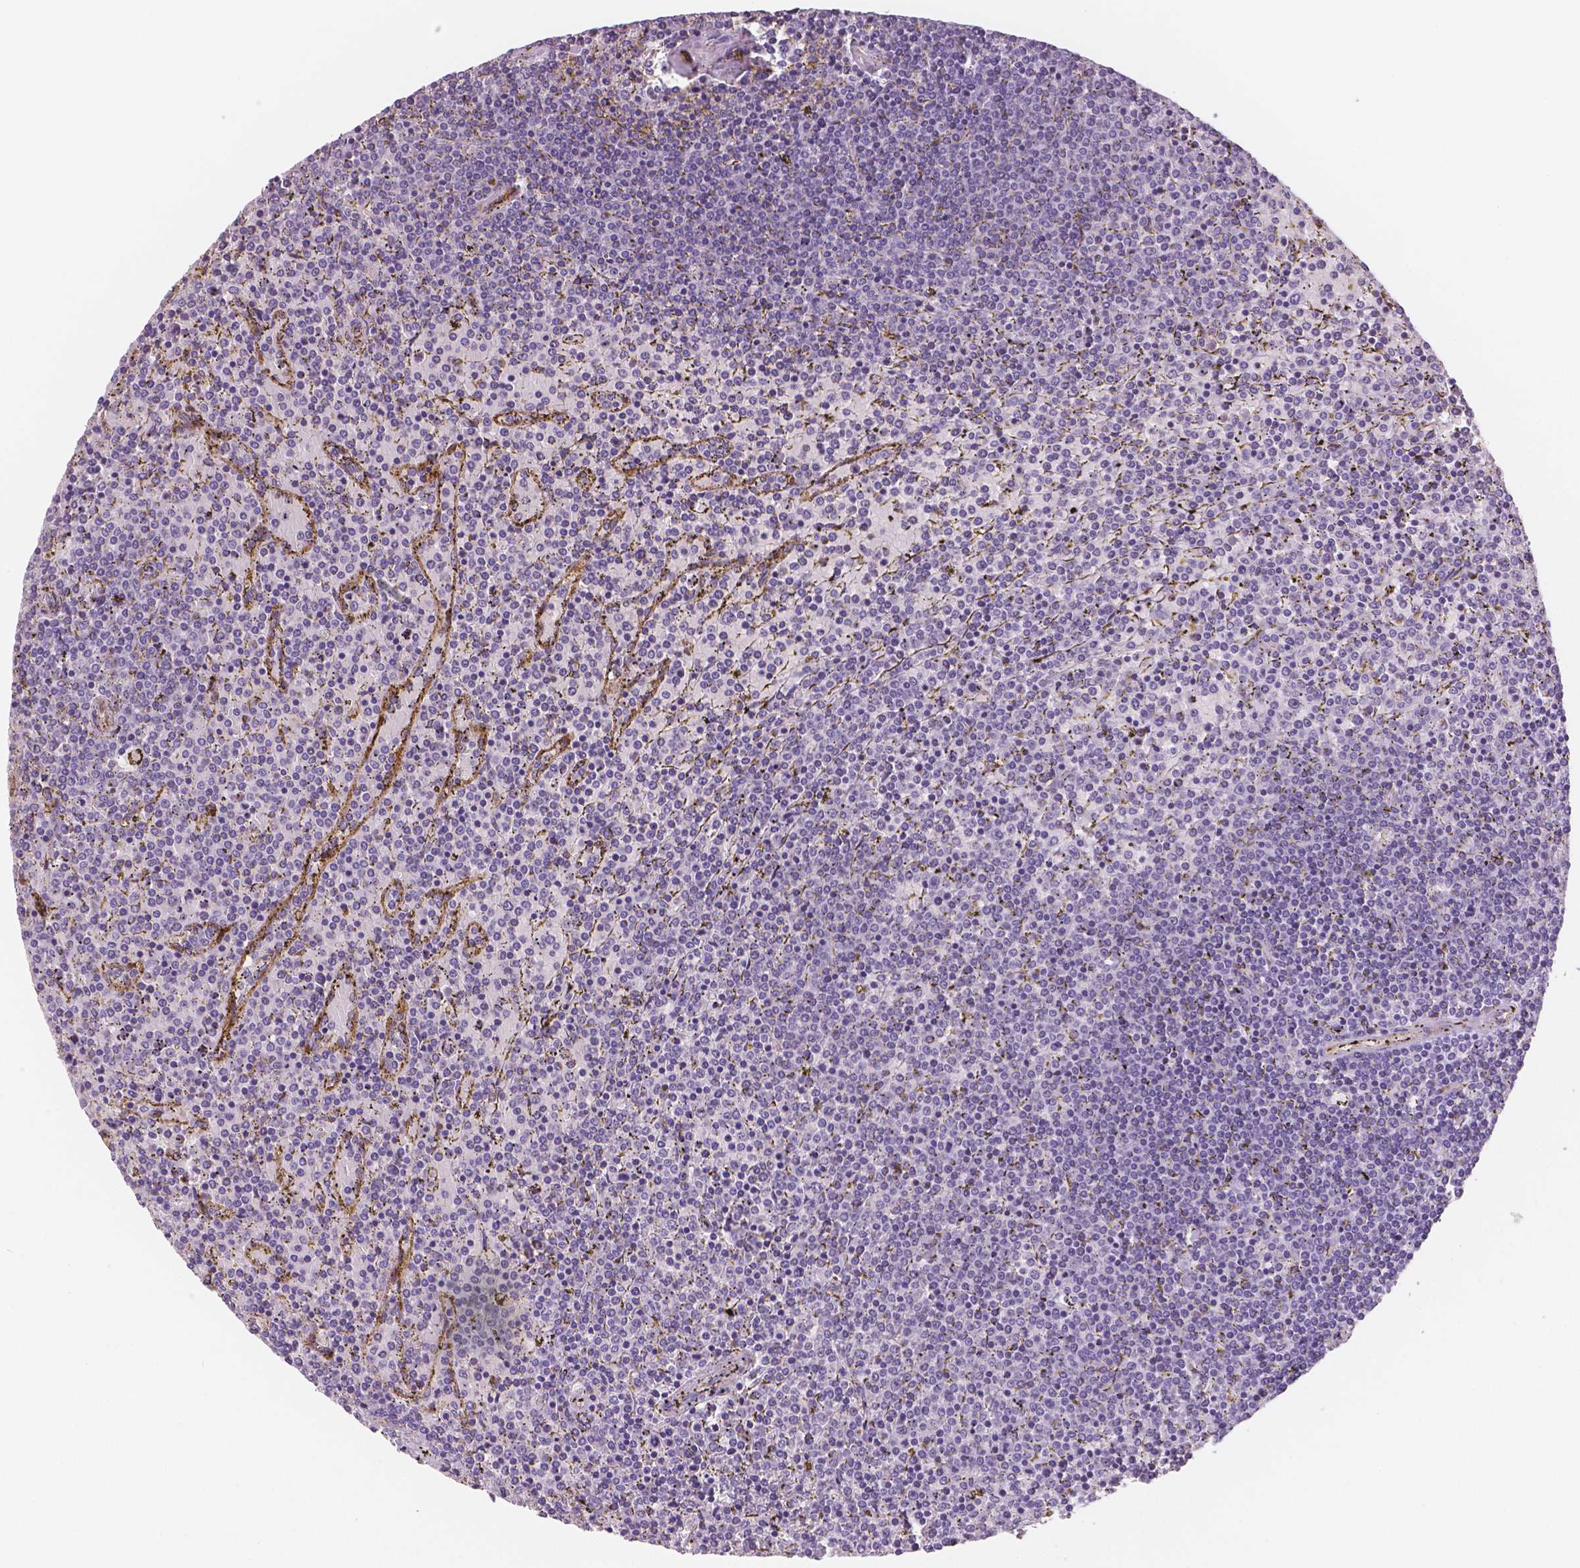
{"staining": {"intensity": "negative", "quantity": "none", "location": "none"}, "tissue": "lymphoma", "cell_type": "Tumor cells", "image_type": "cancer", "snomed": [{"axis": "morphology", "description": "Malignant lymphoma, non-Hodgkin's type, Low grade"}, {"axis": "topography", "description": "Spleen"}], "caption": "High power microscopy micrograph of an immunohistochemistry histopathology image of low-grade malignant lymphoma, non-Hodgkin's type, revealing no significant expression in tumor cells. (Stains: DAB IHC with hematoxylin counter stain, Microscopy: brightfield microscopy at high magnification).", "gene": "TSPAN7", "patient": {"sex": "female", "age": 77}}